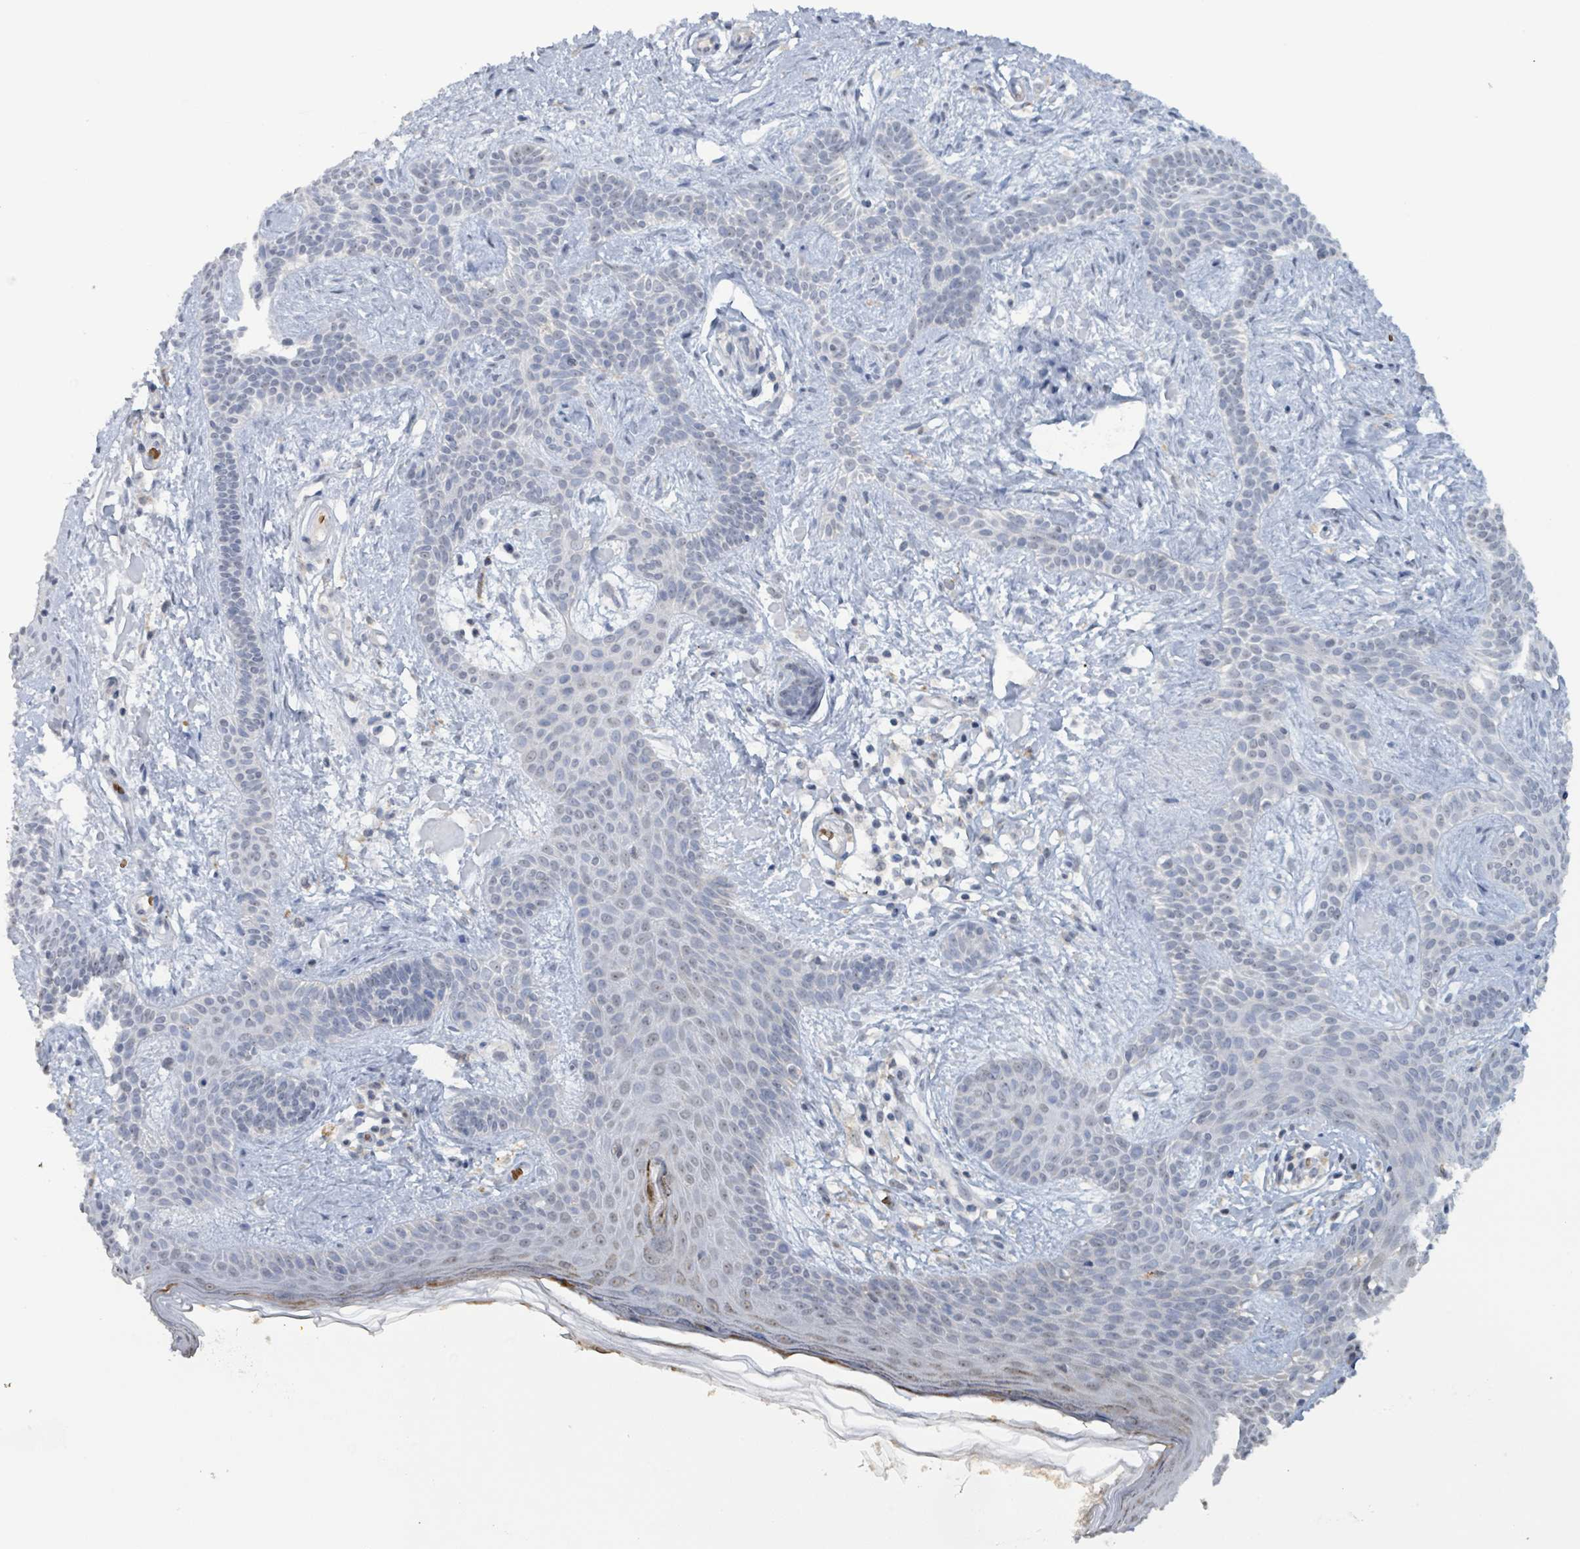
{"staining": {"intensity": "negative", "quantity": "none", "location": "none"}, "tissue": "skin cancer", "cell_type": "Tumor cells", "image_type": "cancer", "snomed": [{"axis": "morphology", "description": "Basal cell carcinoma"}, {"axis": "topography", "description": "Skin"}], "caption": "Immunohistochemistry histopathology image of neoplastic tissue: human skin basal cell carcinoma stained with DAB (3,3'-diaminobenzidine) exhibits no significant protein staining in tumor cells.", "gene": "SEBOX", "patient": {"sex": "male", "age": 78}}